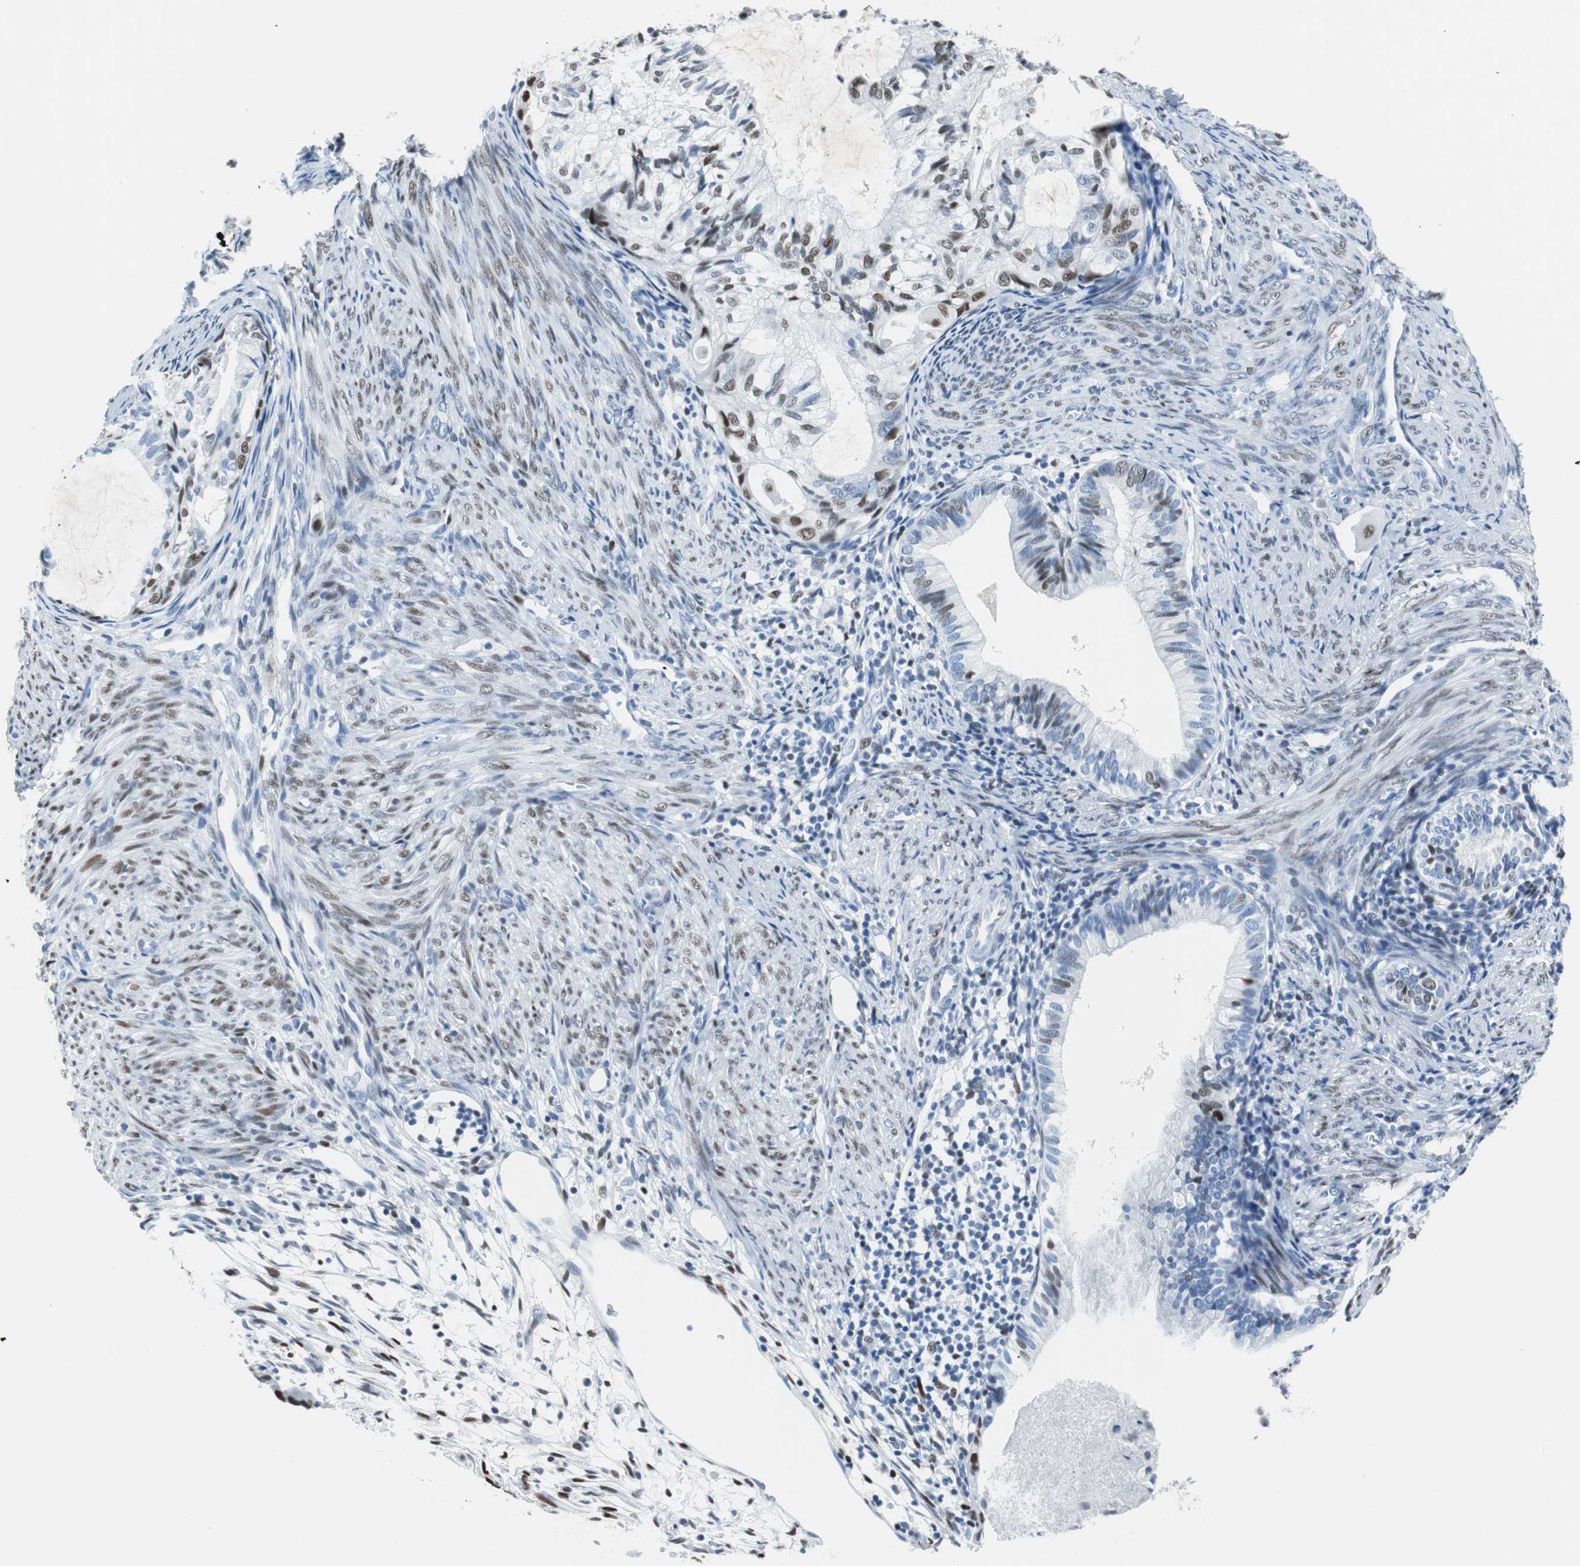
{"staining": {"intensity": "moderate", "quantity": "25%-75%", "location": "nuclear"}, "tissue": "cervical cancer", "cell_type": "Tumor cells", "image_type": "cancer", "snomed": [{"axis": "morphology", "description": "Normal tissue, NOS"}, {"axis": "morphology", "description": "Adenocarcinoma, NOS"}, {"axis": "topography", "description": "Cervix"}, {"axis": "topography", "description": "Endometrium"}], "caption": "Moderate nuclear positivity is seen in approximately 25%-75% of tumor cells in cervical cancer (adenocarcinoma).", "gene": "JUN", "patient": {"sex": "female", "age": 86}}